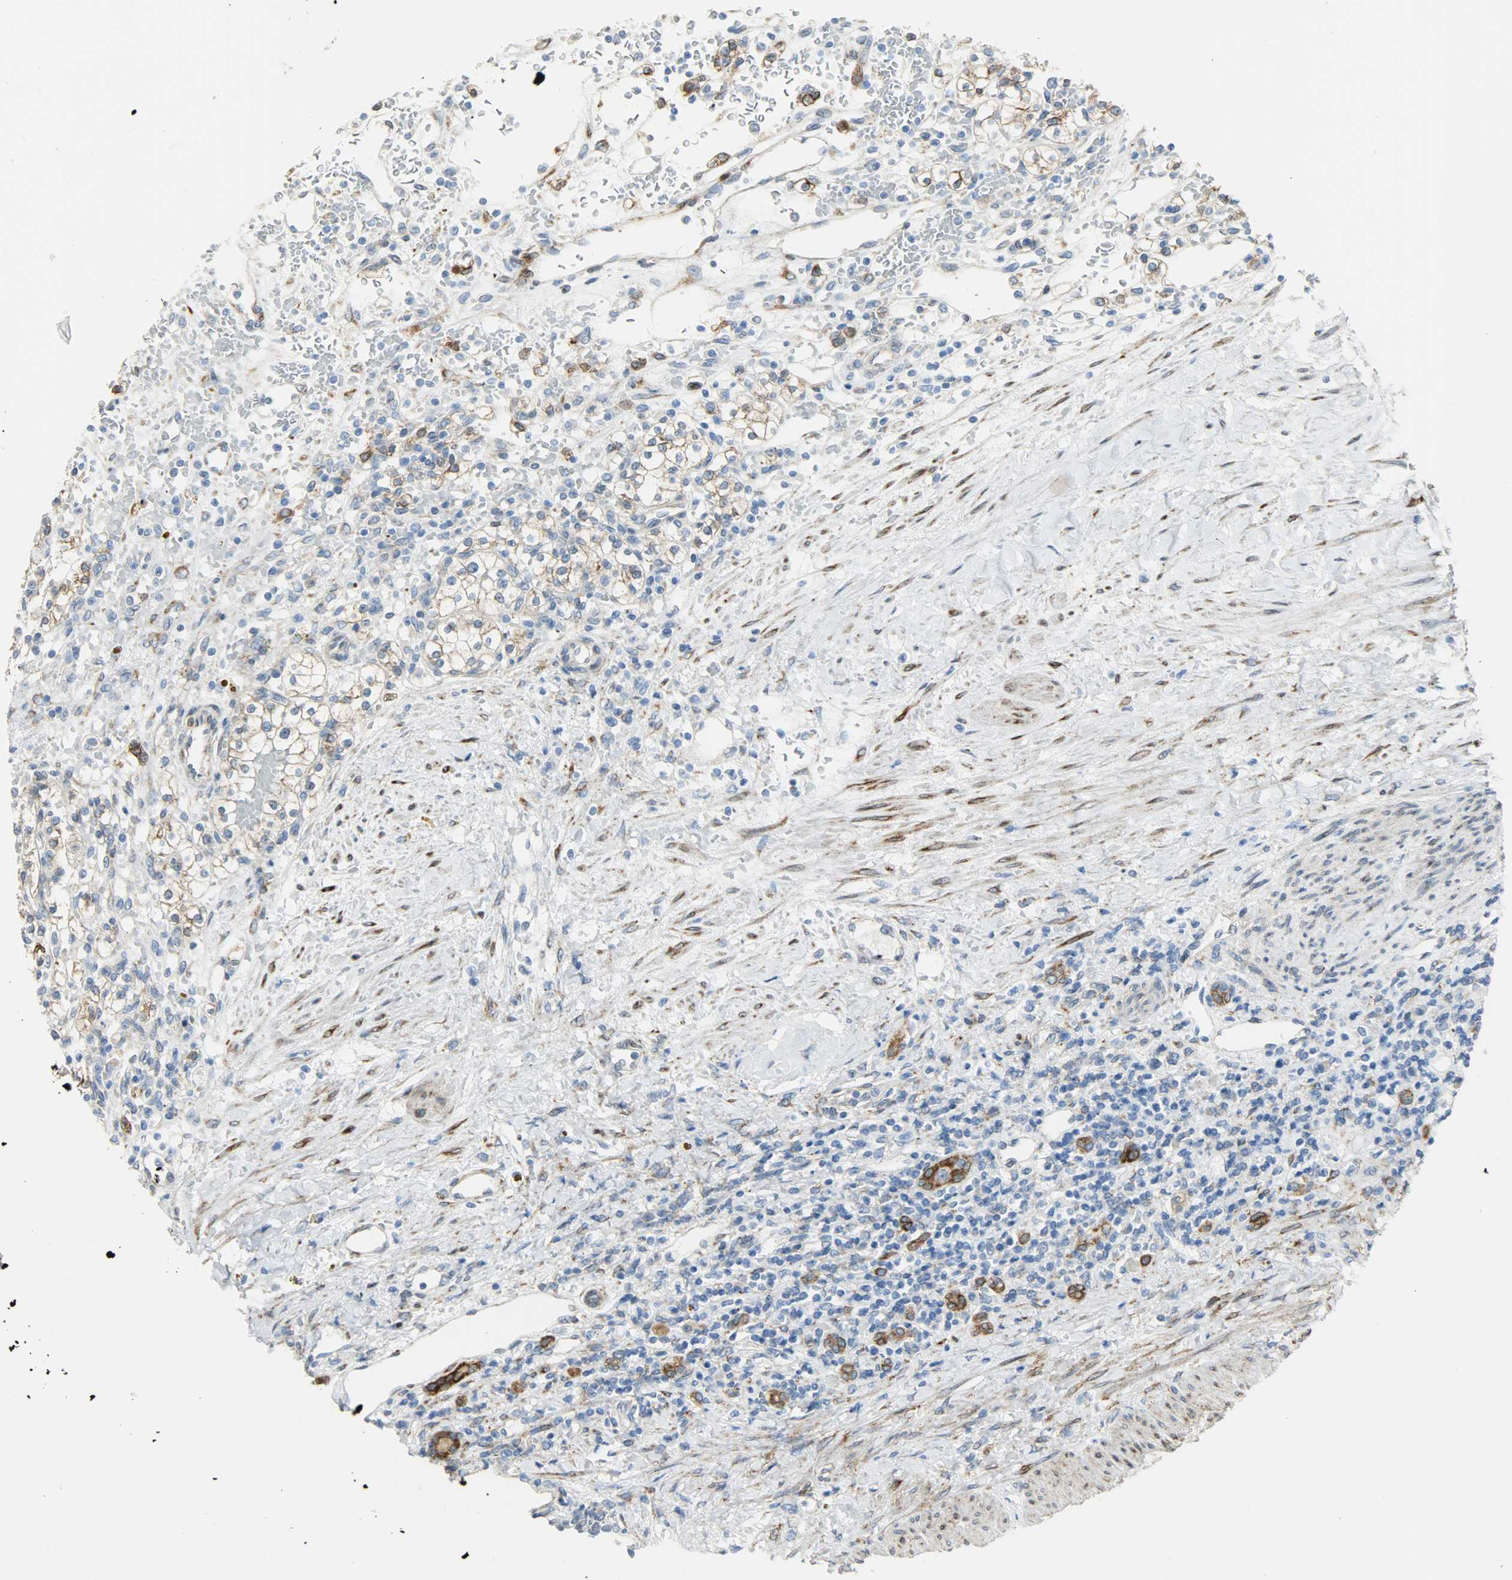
{"staining": {"intensity": "moderate", "quantity": "25%-75%", "location": "cytoplasmic/membranous"}, "tissue": "renal cancer", "cell_type": "Tumor cells", "image_type": "cancer", "snomed": [{"axis": "morphology", "description": "Normal tissue, NOS"}, {"axis": "morphology", "description": "Adenocarcinoma, NOS"}, {"axis": "topography", "description": "Kidney"}], "caption": "IHC (DAB) staining of renal cancer (adenocarcinoma) shows moderate cytoplasmic/membranous protein positivity in approximately 25%-75% of tumor cells.", "gene": "PKD2", "patient": {"sex": "female", "age": 55}}